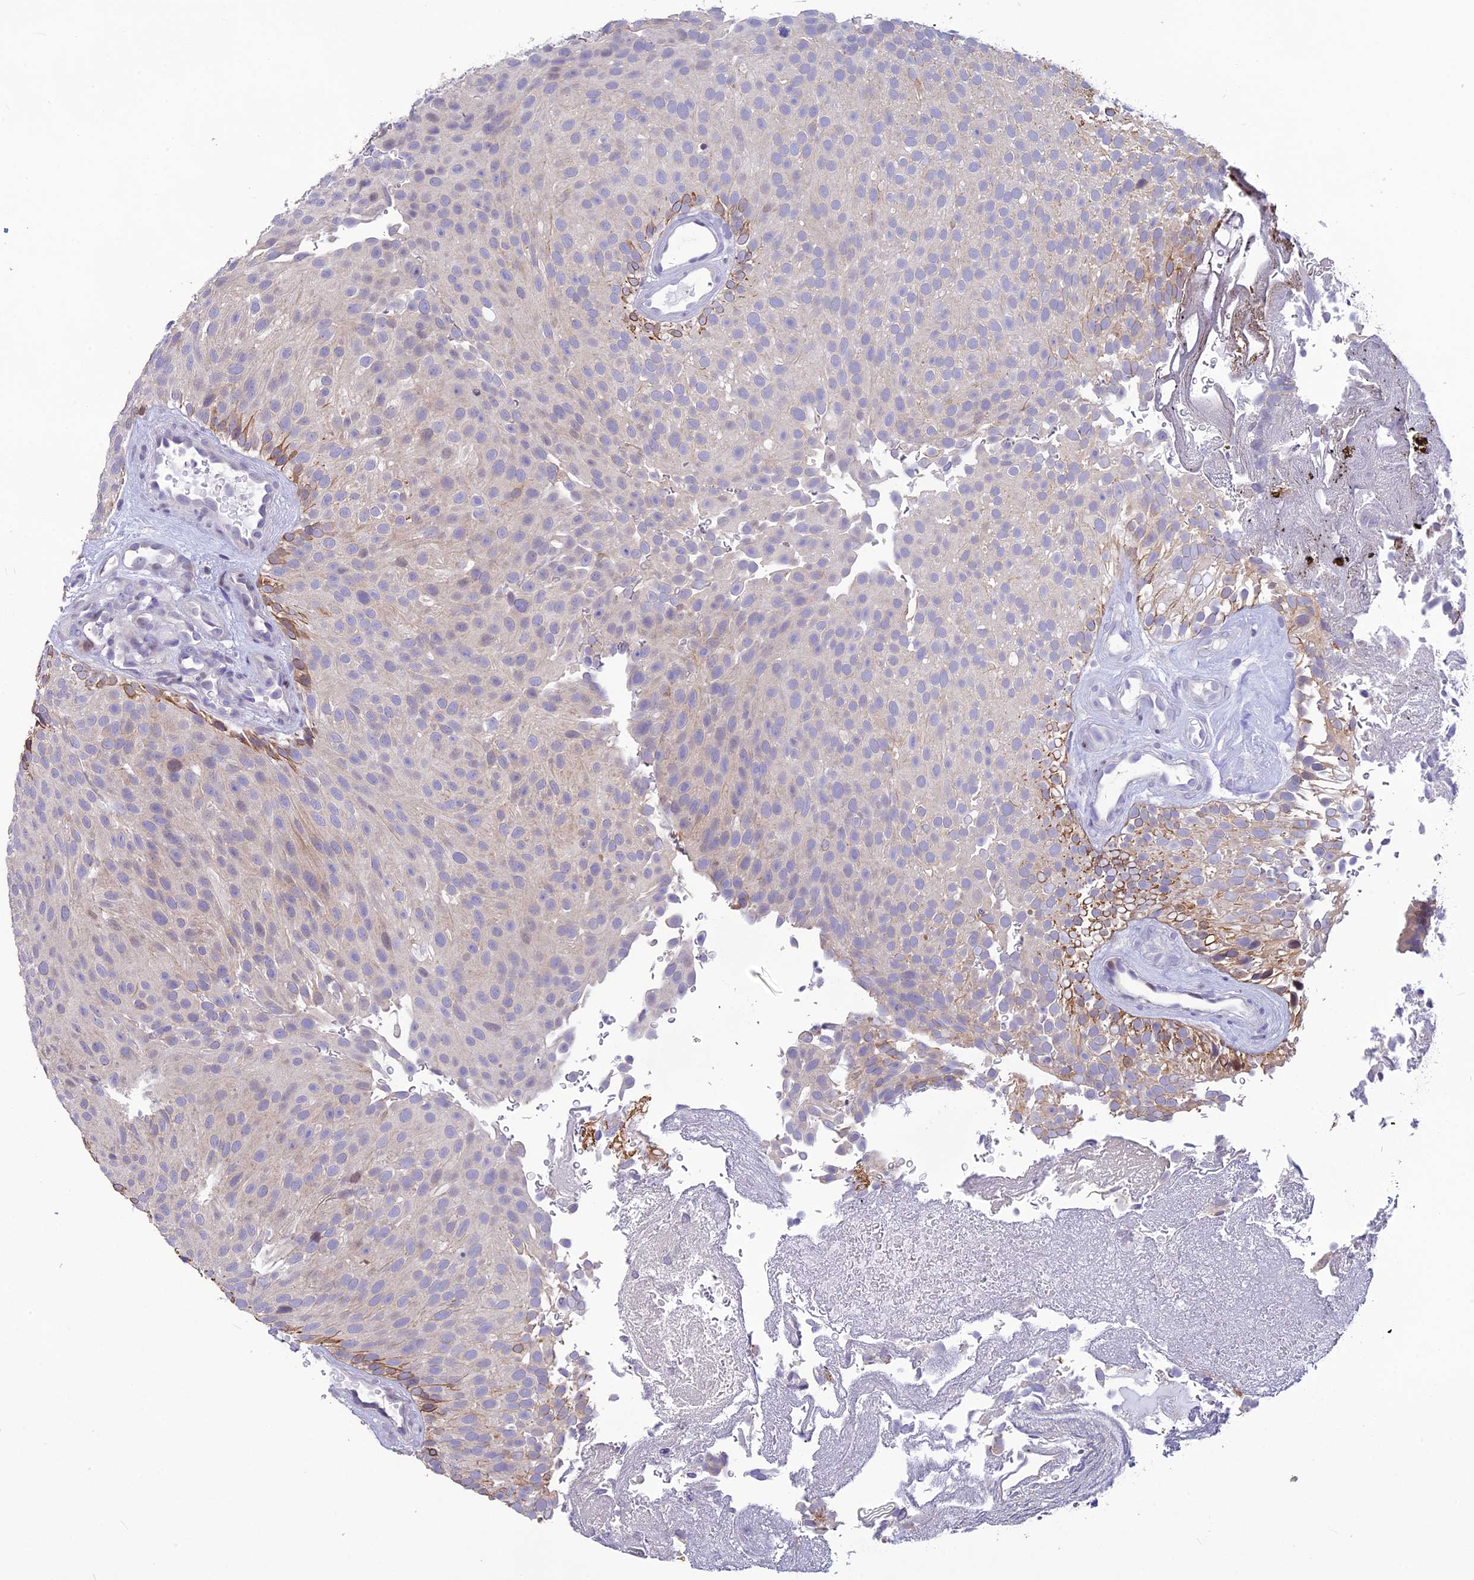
{"staining": {"intensity": "moderate", "quantity": "<25%", "location": "cytoplasmic/membranous"}, "tissue": "urothelial cancer", "cell_type": "Tumor cells", "image_type": "cancer", "snomed": [{"axis": "morphology", "description": "Urothelial carcinoma, Low grade"}, {"axis": "topography", "description": "Urinary bladder"}], "caption": "Moderate cytoplasmic/membranous expression is present in approximately <25% of tumor cells in low-grade urothelial carcinoma.", "gene": "TMEM134", "patient": {"sex": "male", "age": 78}}